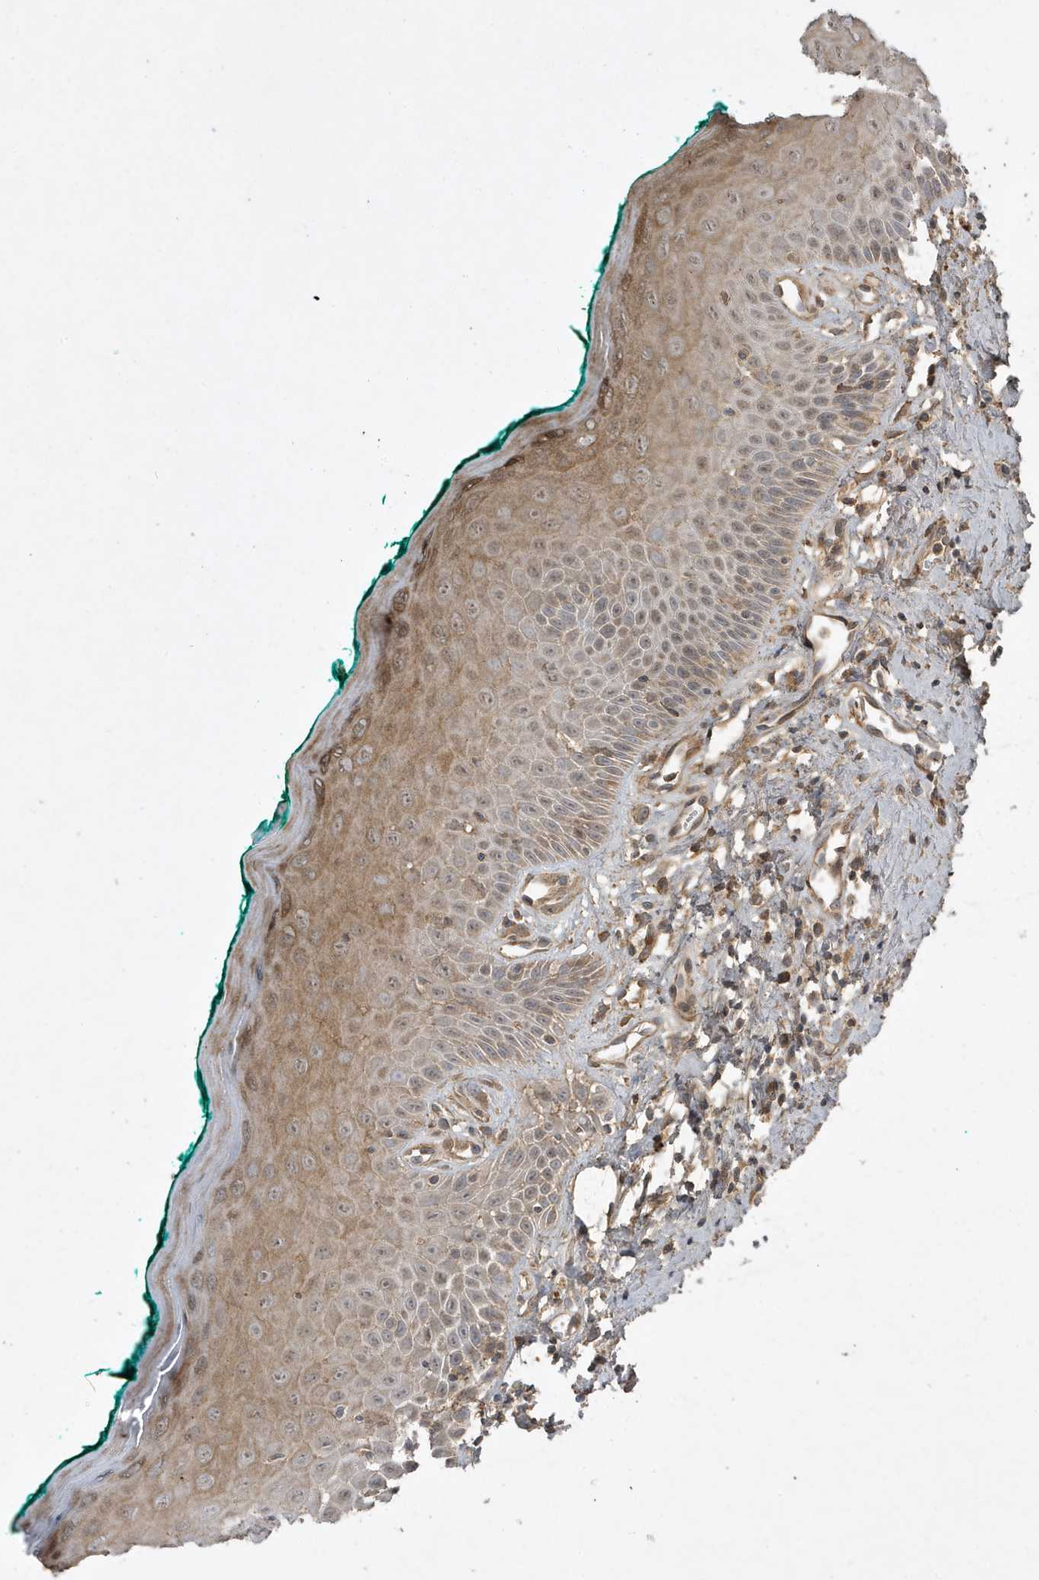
{"staining": {"intensity": "moderate", "quantity": ">75%", "location": "cytoplasmic/membranous,nuclear"}, "tissue": "oral mucosa", "cell_type": "Squamous epithelial cells", "image_type": "normal", "snomed": [{"axis": "morphology", "description": "Normal tissue, NOS"}, {"axis": "topography", "description": "Oral tissue"}], "caption": "Protein staining exhibits moderate cytoplasmic/membranous,nuclear staining in about >75% of squamous epithelial cells in unremarkable oral mucosa.", "gene": "PRRT3", "patient": {"sex": "female", "age": 70}}